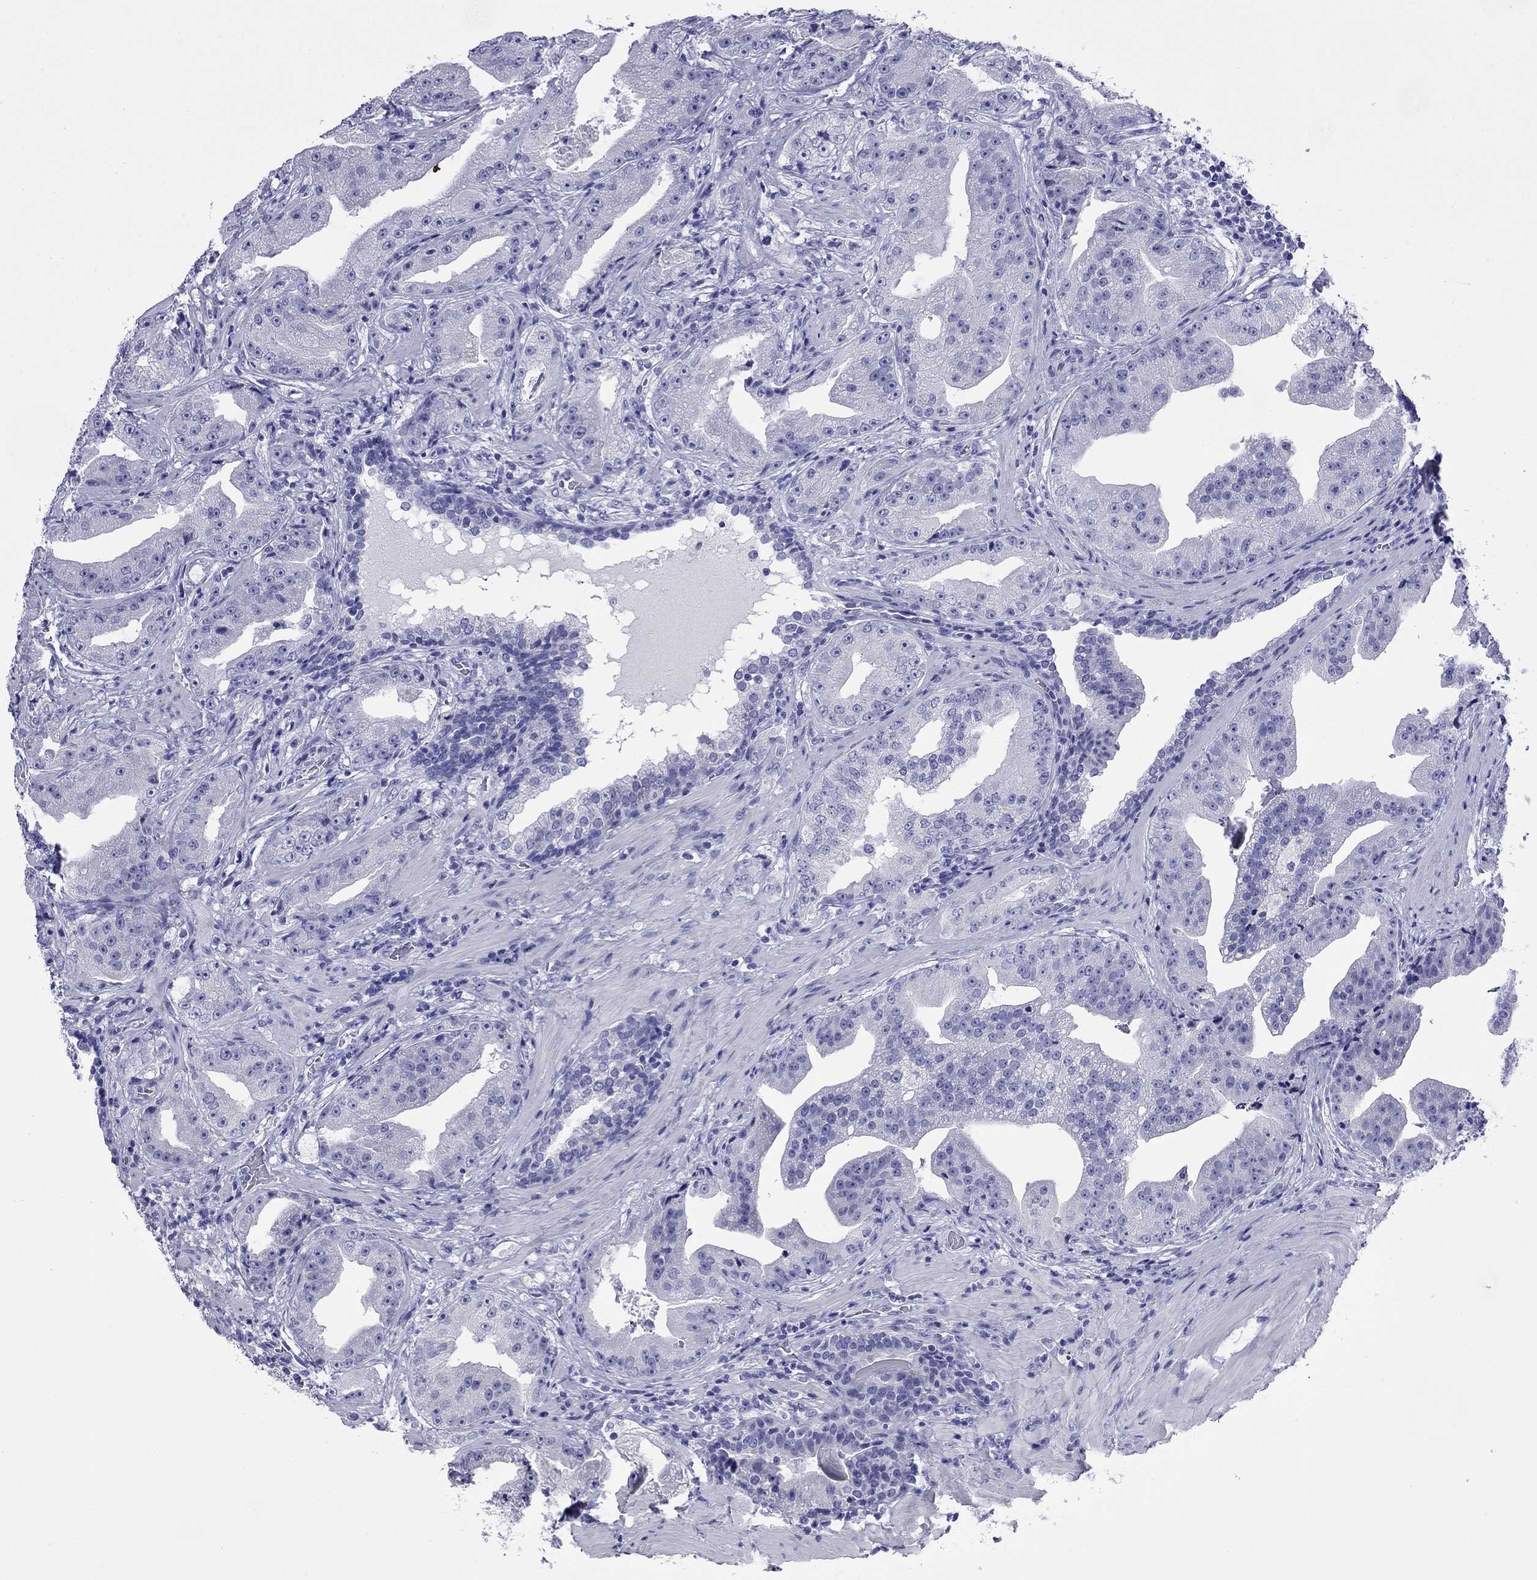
{"staining": {"intensity": "negative", "quantity": "none", "location": "none"}, "tissue": "prostate cancer", "cell_type": "Tumor cells", "image_type": "cancer", "snomed": [{"axis": "morphology", "description": "Adenocarcinoma, Low grade"}, {"axis": "topography", "description": "Prostate"}], "caption": "Tumor cells show no significant protein positivity in prostate cancer. (DAB (3,3'-diaminobenzidine) immunohistochemistry (IHC) visualized using brightfield microscopy, high magnification).", "gene": "FIGLA", "patient": {"sex": "male", "age": 62}}